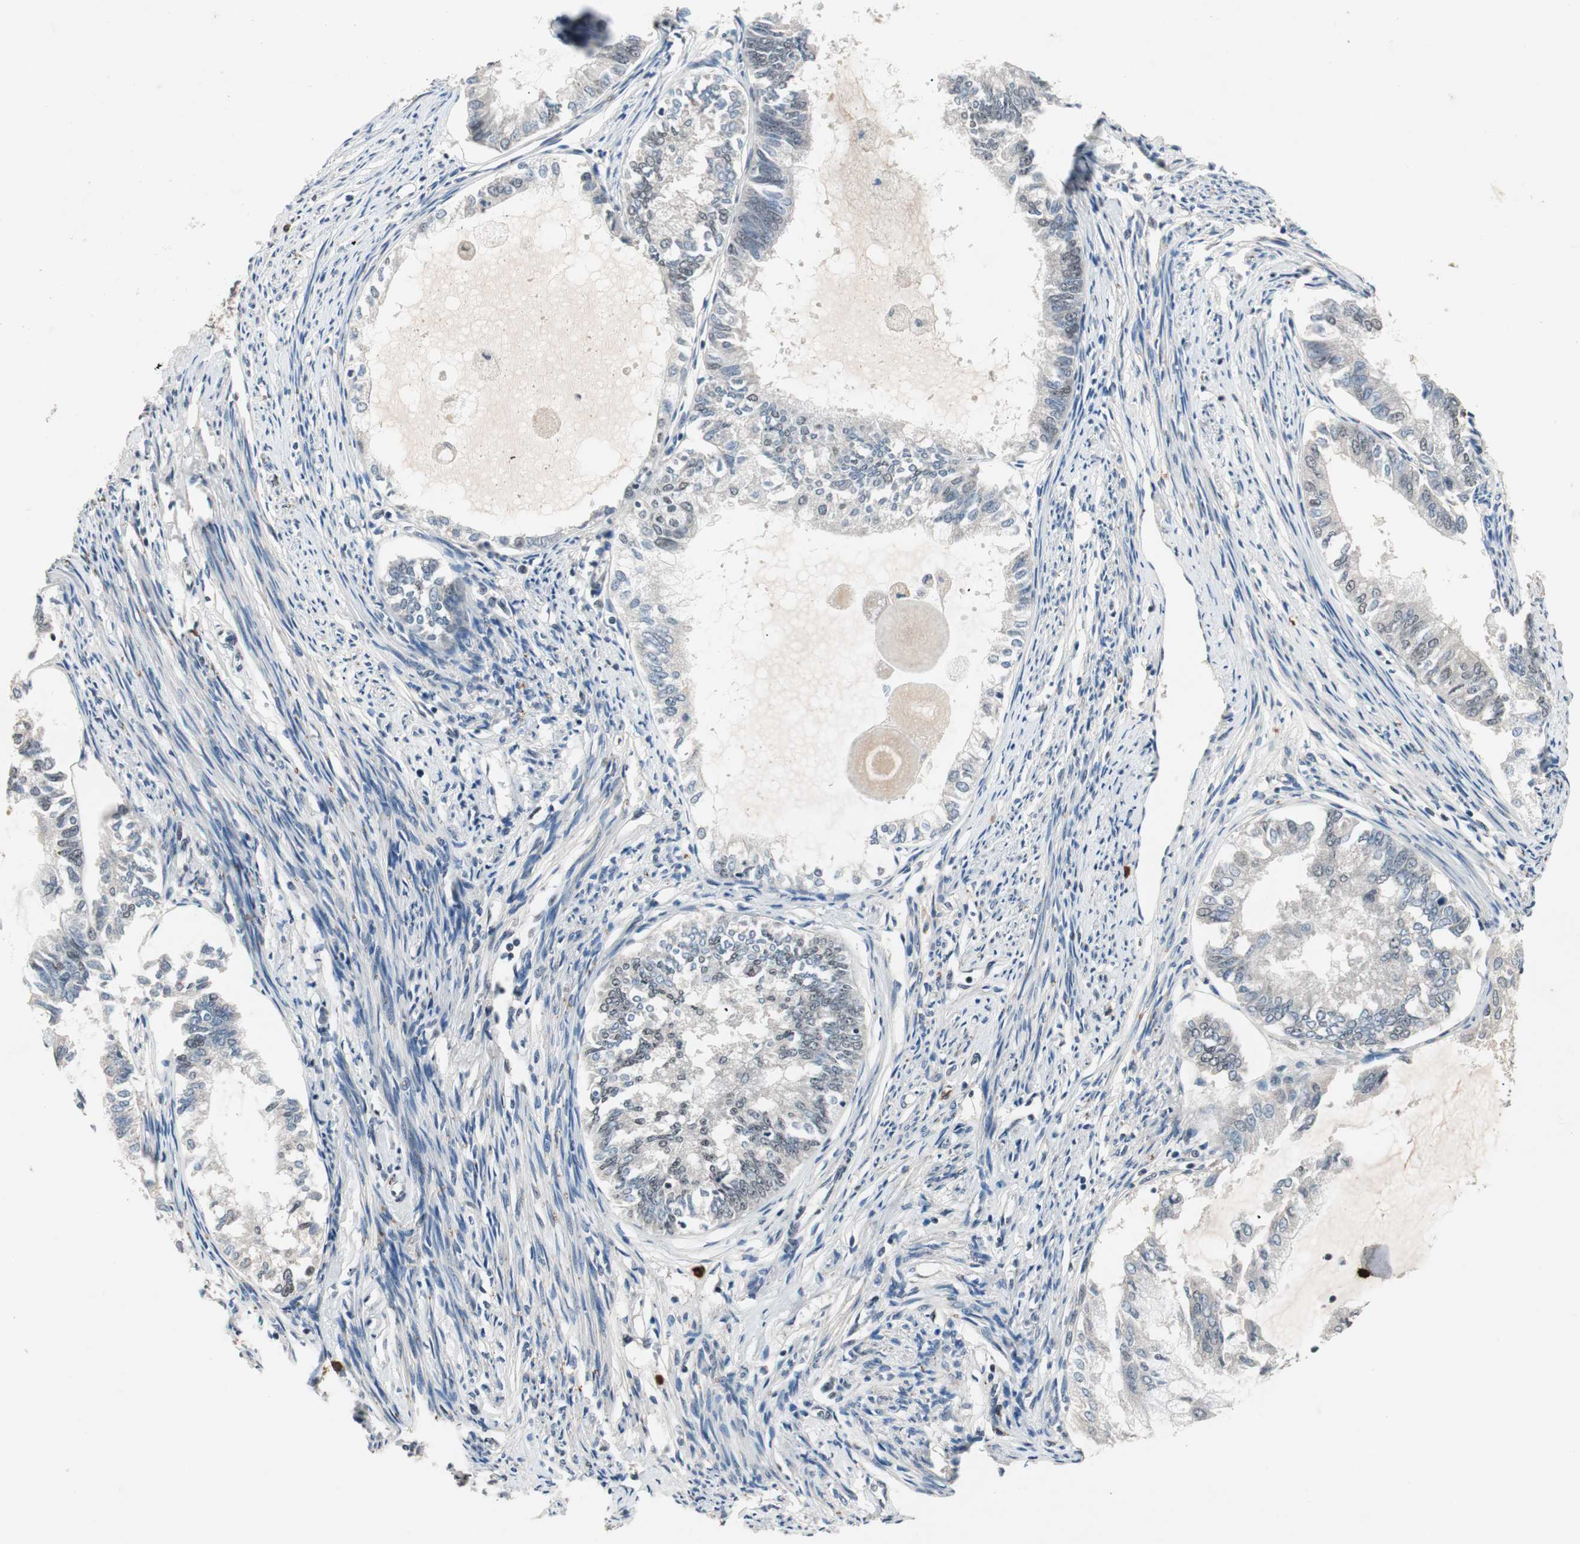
{"staining": {"intensity": "weak", "quantity": "<25%", "location": "nuclear"}, "tissue": "endometrial cancer", "cell_type": "Tumor cells", "image_type": "cancer", "snomed": [{"axis": "morphology", "description": "Adenocarcinoma, NOS"}, {"axis": "topography", "description": "Endometrium"}], "caption": "Tumor cells show no significant expression in endometrial cancer. Nuclei are stained in blue.", "gene": "NFRKB", "patient": {"sex": "female", "age": 86}}